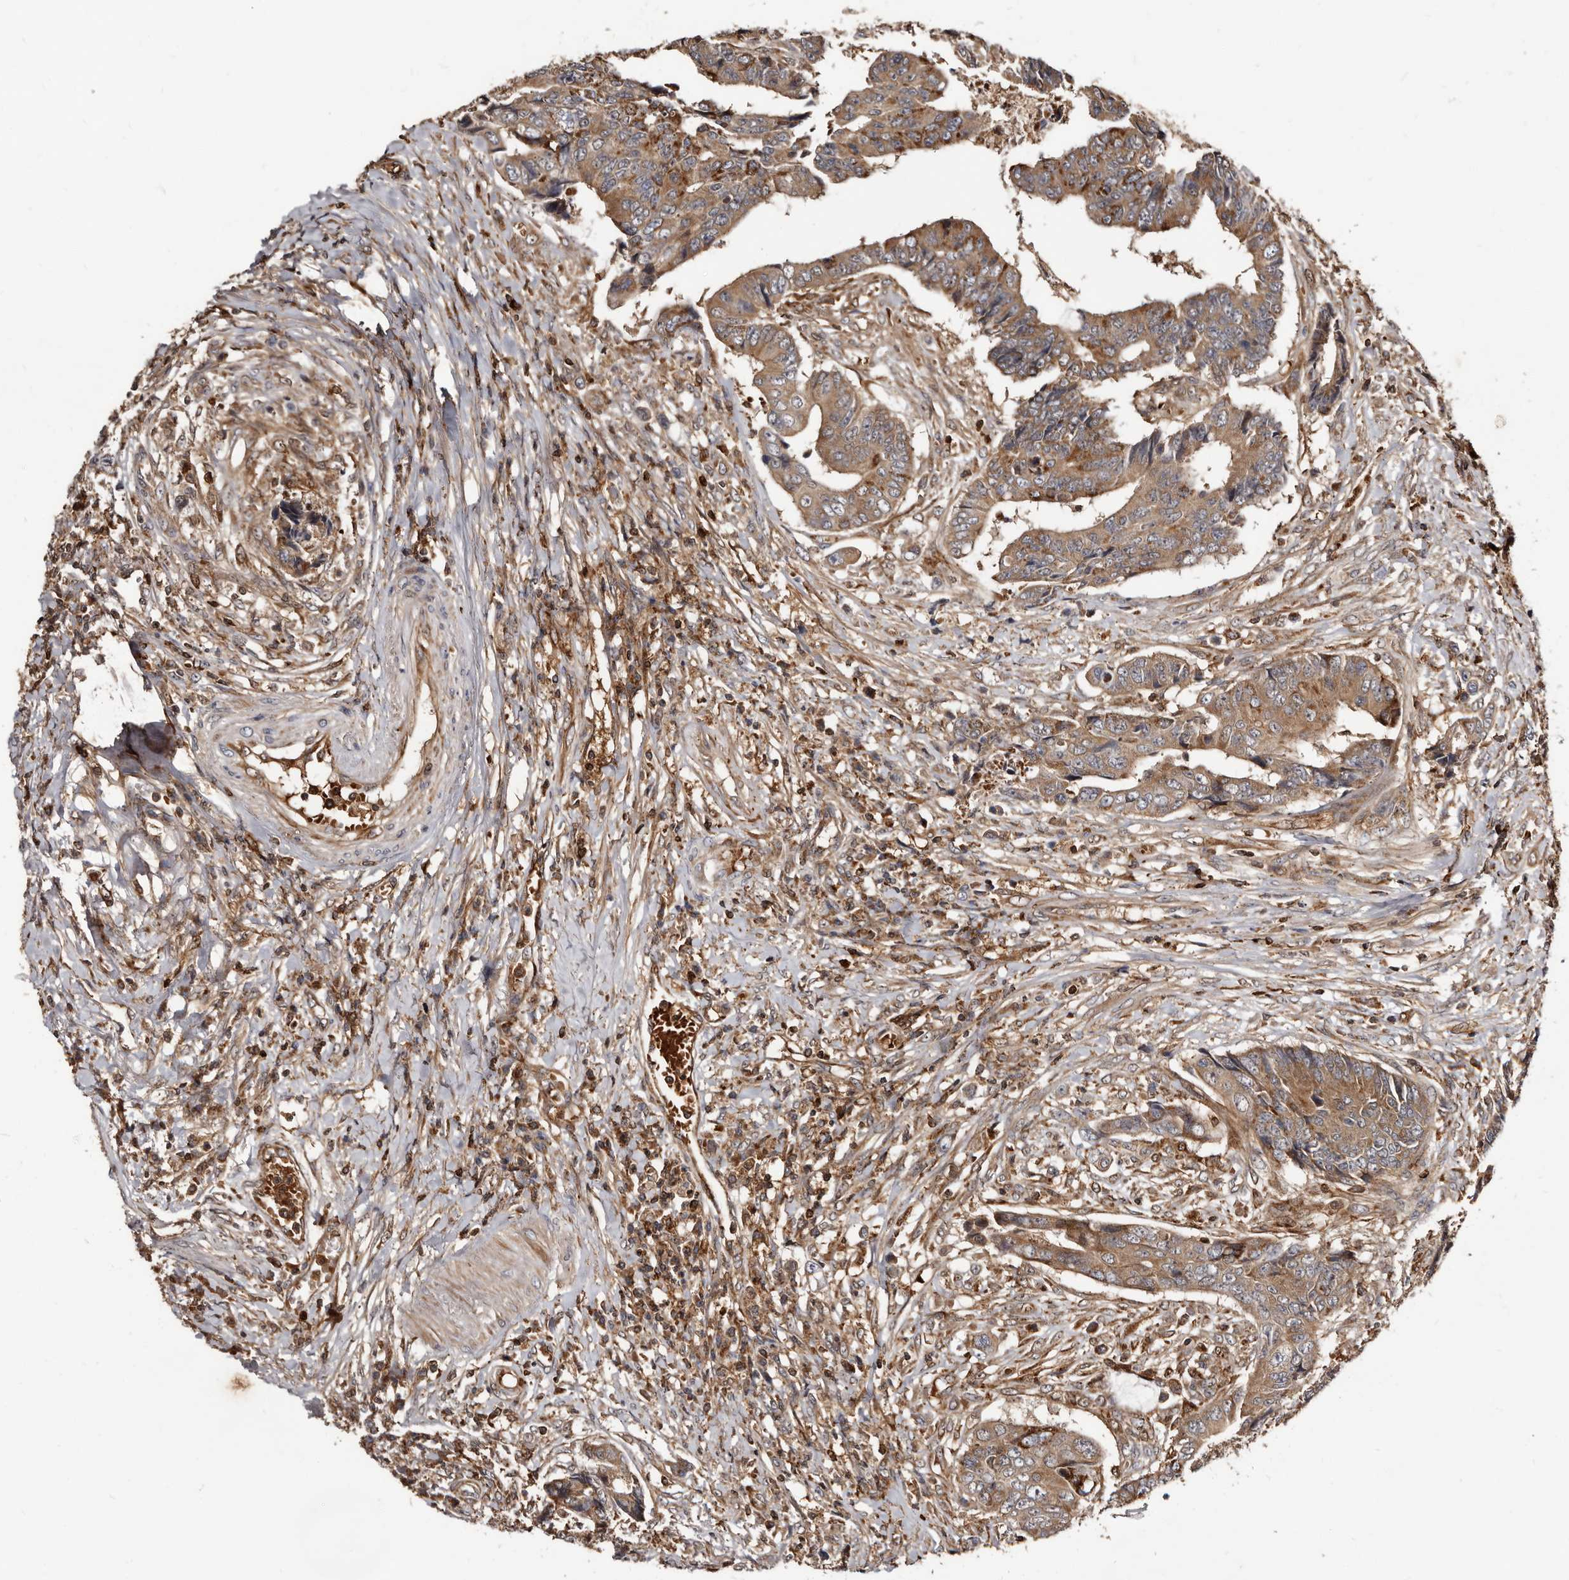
{"staining": {"intensity": "moderate", "quantity": ">75%", "location": "cytoplasmic/membranous"}, "tissue": "colorectal cancer", "cell_type": "Tumor cells", "image_type": "cancer", "snomed": [{"axis": "morphology", "description": "Adenocarcinoma, NOS"}, {"axis": "topography", "description": "Rectum"}], "caption": "The image displays staining of adenocarcinoma (colorectal), revealing moderate cytoplasmic/membranous protein positivity (brown color) within tumor cells.", "gene": "BAX", "patient": {"sex": "male", "age": 84}}